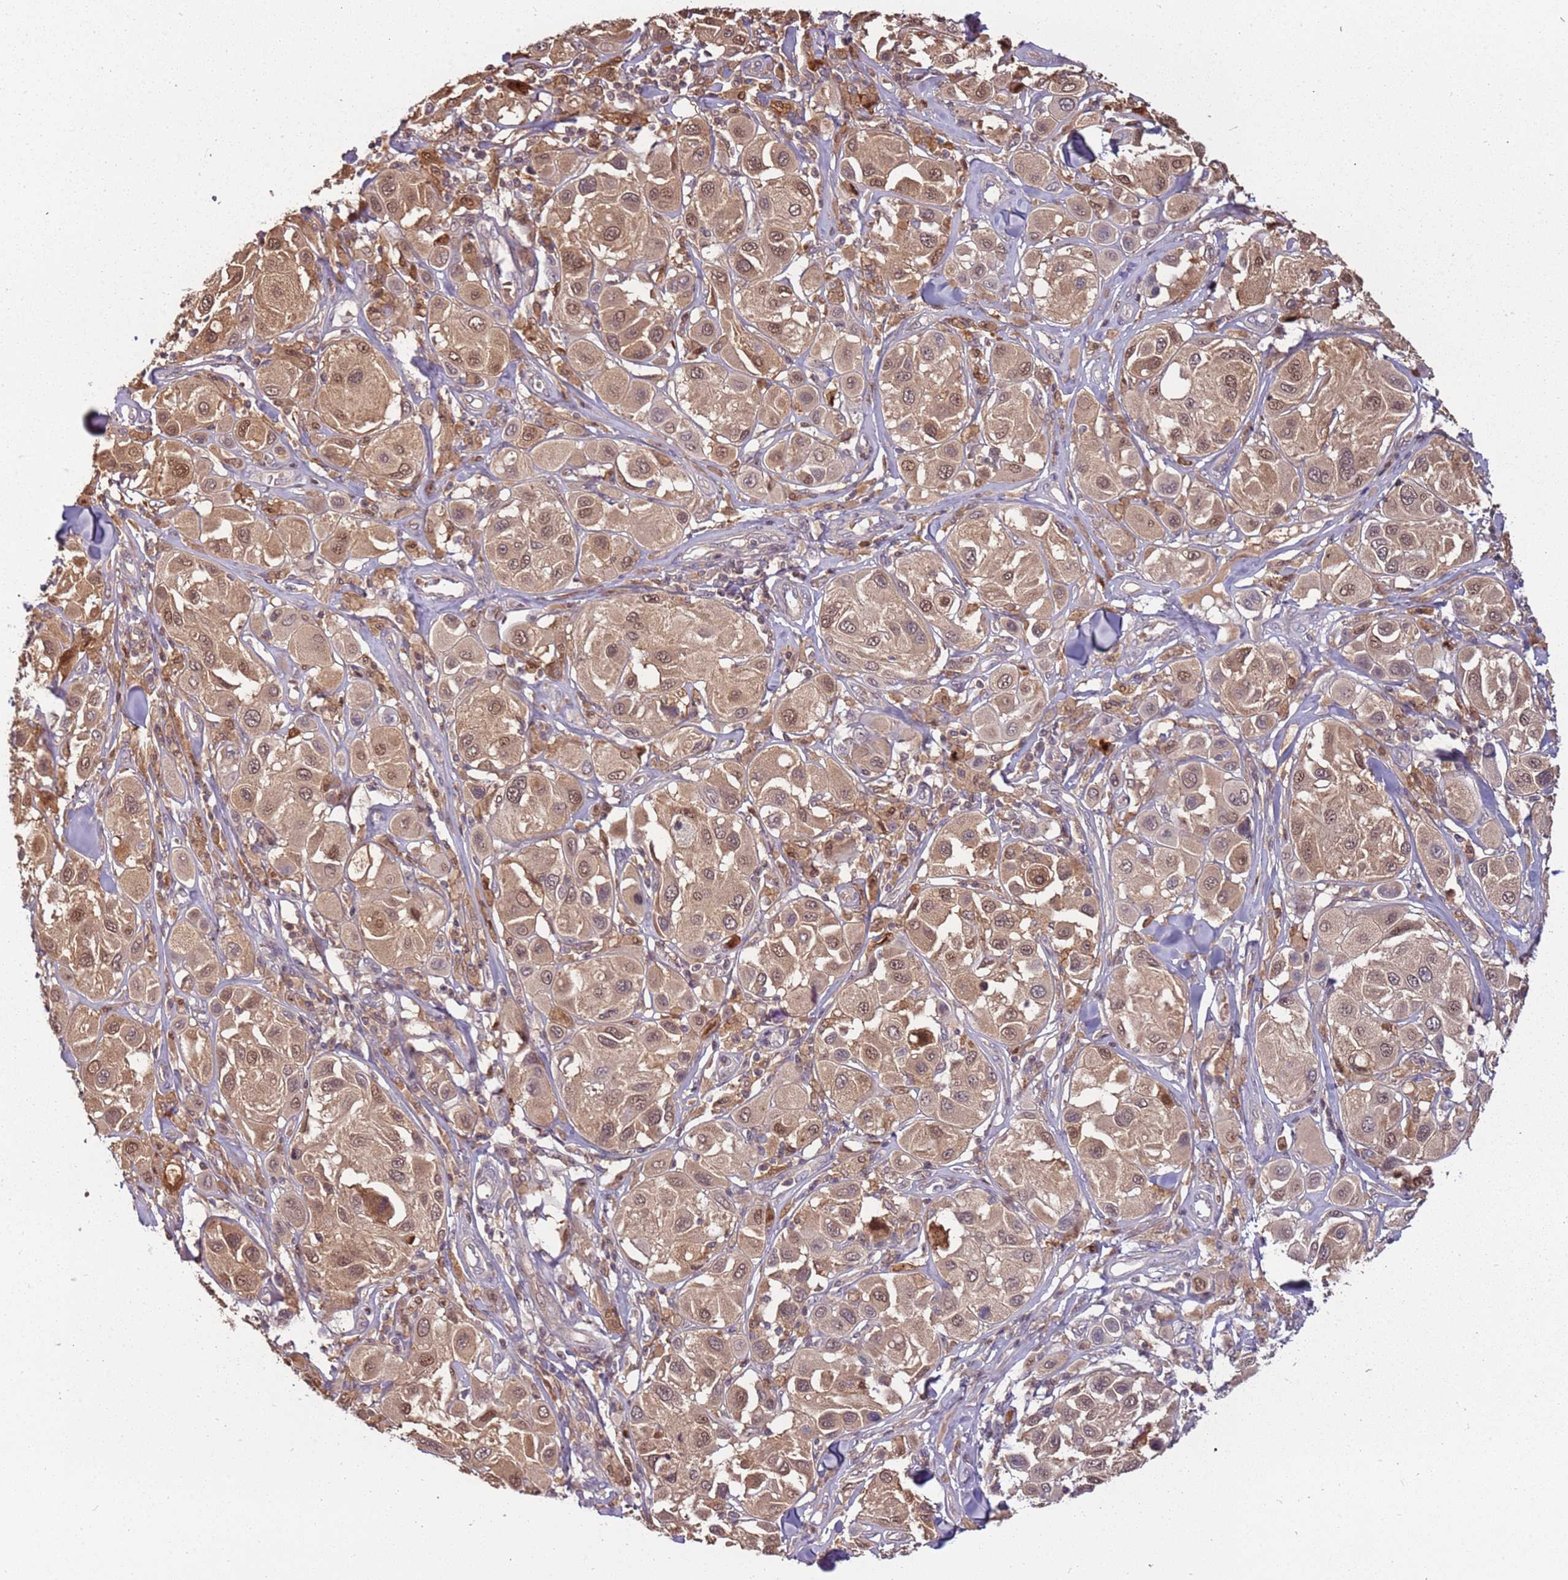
{"staining": {"intensity": "moderate", "quantity": ">75%", "location": "cytoplasmic/membranous,nuclear"}, "tissue": "melanoma", "cell_type": "Tumor cells", "image_type": "cancer", "snomed": [{"axis": "morphology", "description": "Malignant melanoma, Metastatic site"}, {"axis": "topography", "description": "Skin"}], "caption": "A brown stain shows moderate cytoplasmic/membranous and nuclear expression of a protein in melanoma tumor cells.", "gene": "GSTO2", "patient": {"sex": "male", "age": 41}}